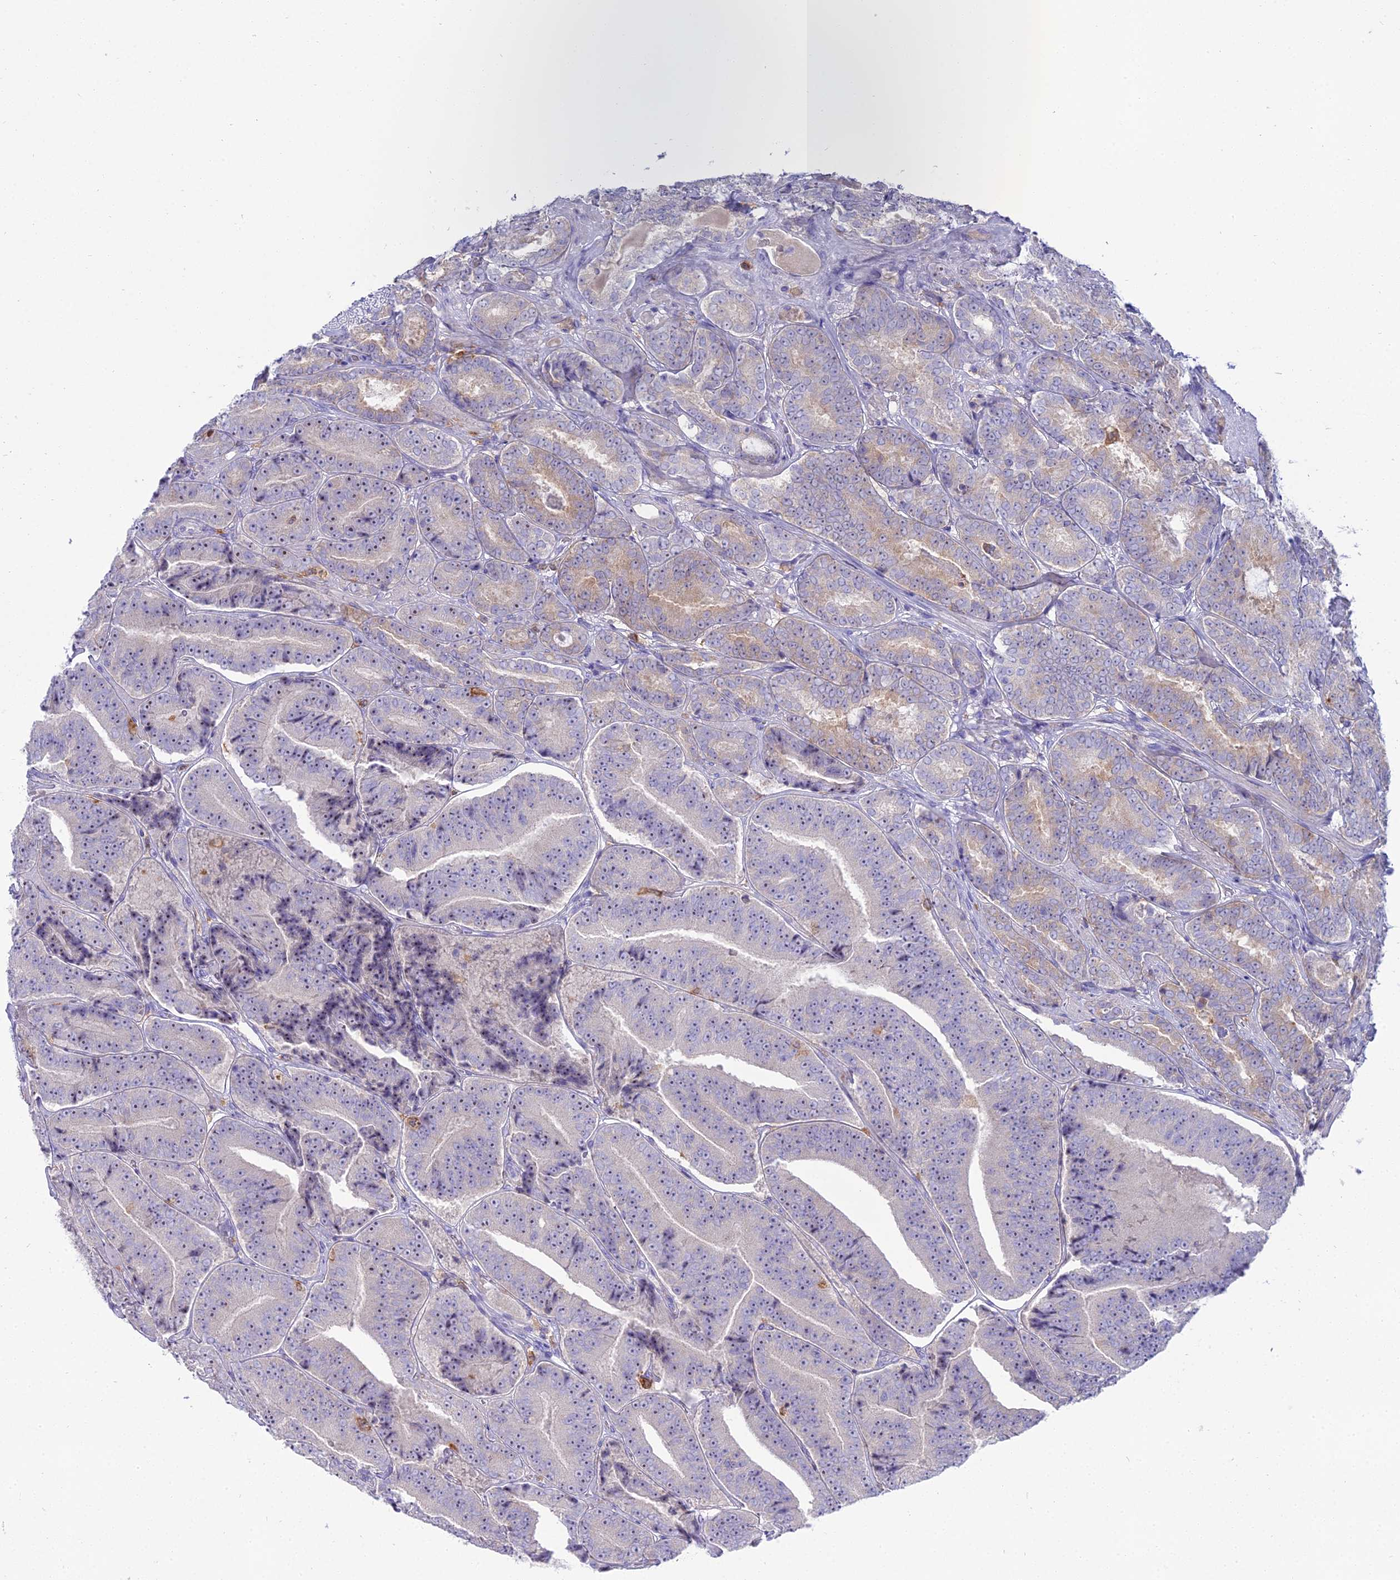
{"staining": {"intensity": "weak", "quantity": "<25%", "location": "cytoplasmic/membranous"}, "tissue": "prostate cancer", "cell_type": "Tumor cells", "image_type": "cancer", "snomed": [{"axis": "morphology", "description": "Adenocarcinoma, High grade"}, {"axis": "topography", "description": "Prostate"}], "caption": "This is a image of immunohistochemistry staining of prostate cancer (high-grade adenocarcinoma), which shows no staining in tumor cells. (Brightfield microscopy of DAB (3,3'-diaminobenzidine) immunohistochemistry at high magnification).", "gene": "BLNK", "patient": {"sex": "male", "age": 72}}